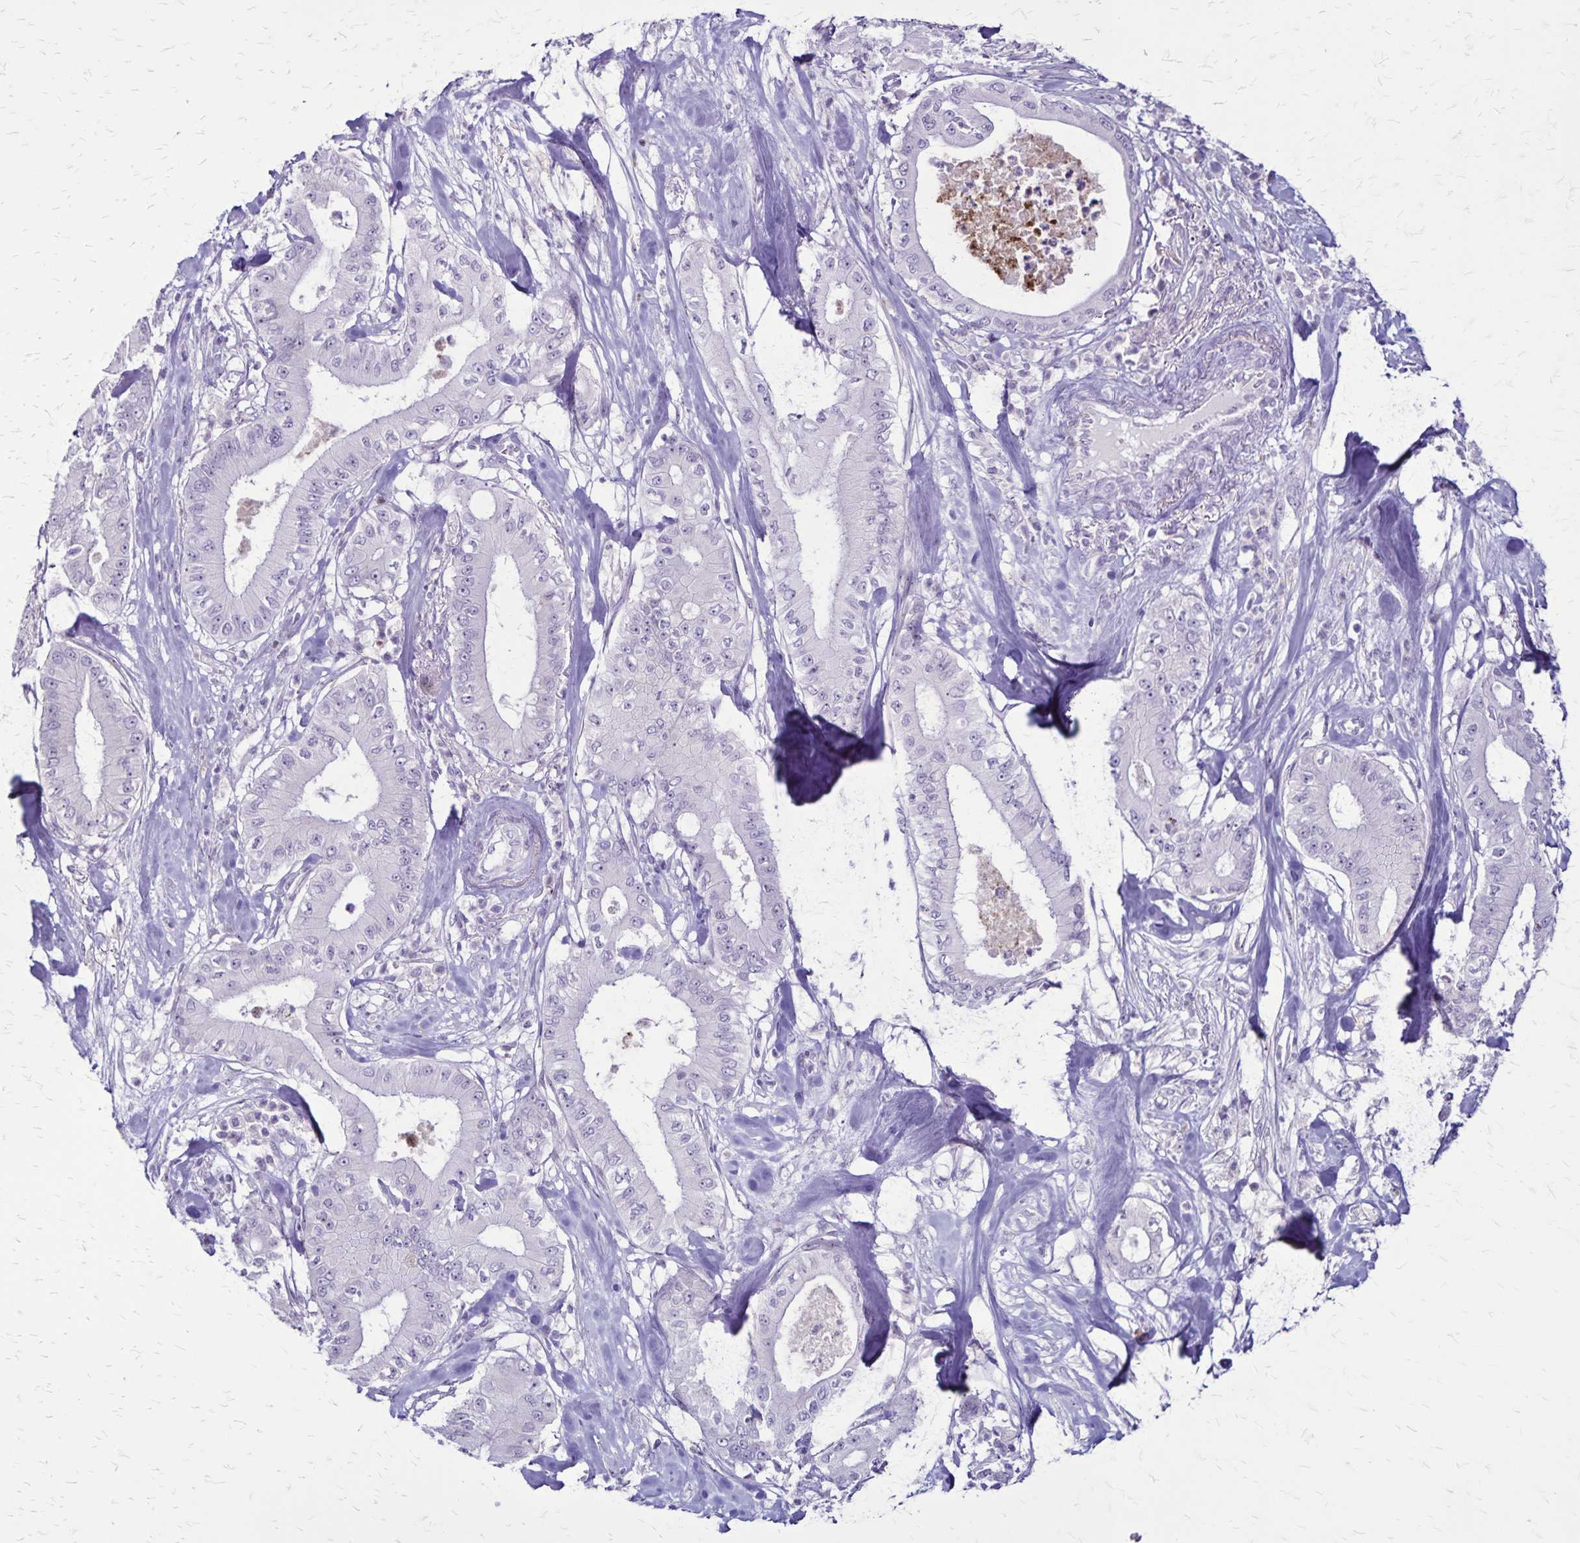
{"staining": {"intensity": "negative", "quantity": "none", "location": "none"}, "tissue": "pancreatic cancer", "cell_type": "Tumor cells", "image_type": "cancer", "snomed": [{"axis": "morphology", "description": "Adenocarcinoma, NOS"}, {"axis": "topography", "description": "Pancreas"}], "caption": "Pancreatic cancer was stained to show a protein in brown. There is no significant staining in tumor cells.", "gene": "OR51B5", "patient": {"sex": "male", "age": 71}}